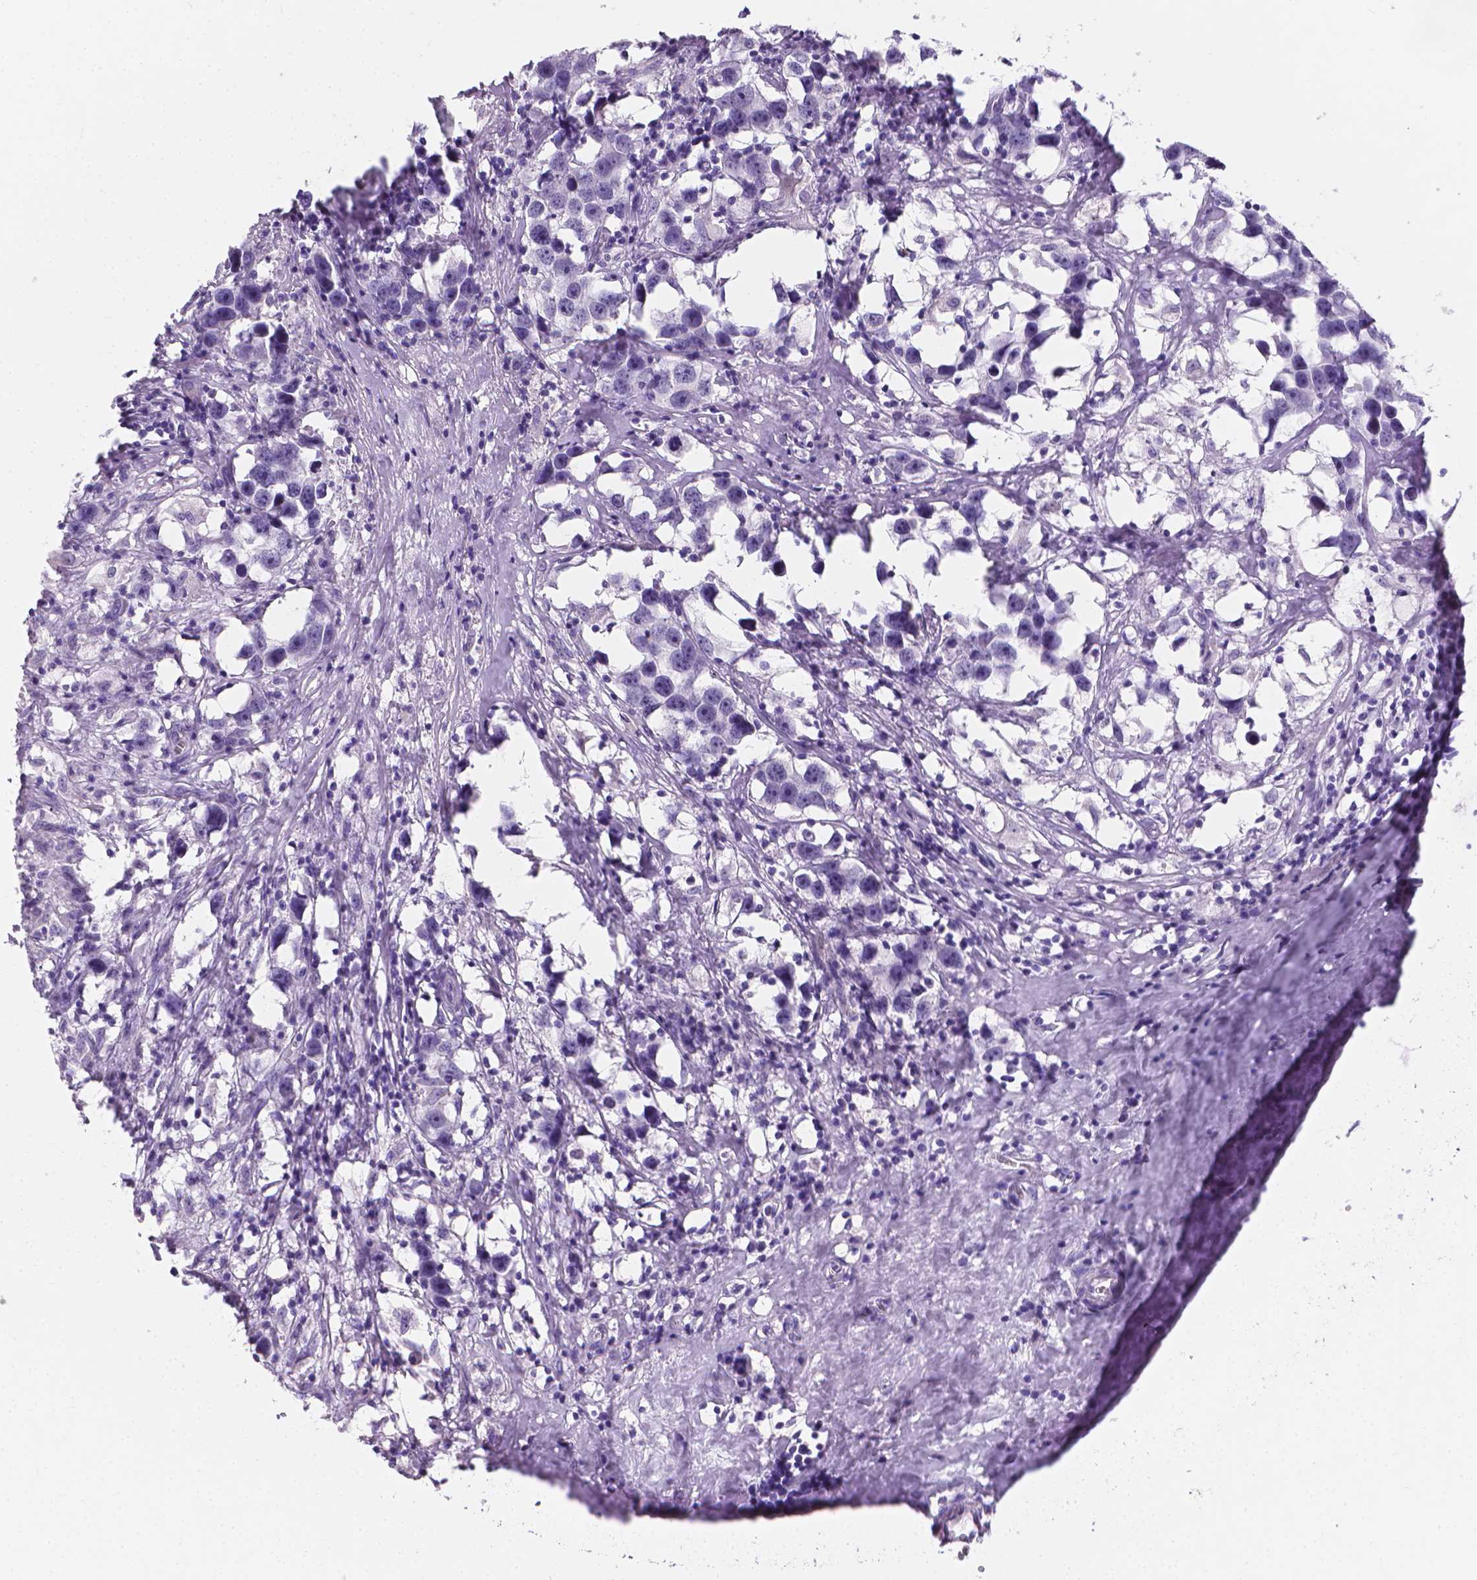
{"staining": {"intensity": "negative", "quantity": "none", "location": "none"}, "tissue": "testis cancer", "cell_type": "Tumor cells", "image_type": "cancer", "snomed": [{"axis": "morphology", "description": "Seminoma, NOS"}, {"axis": "topography", "description": "Testis"}], "caption": "Immunohistochemistry (IHC) histopathology image of testis cancer (seminoma) stained for a protein (brown), which demonstrates no positivity in tumor cells.", "gene": "XPNPEP2", "patient": {"sex": "male", "age": 49}}